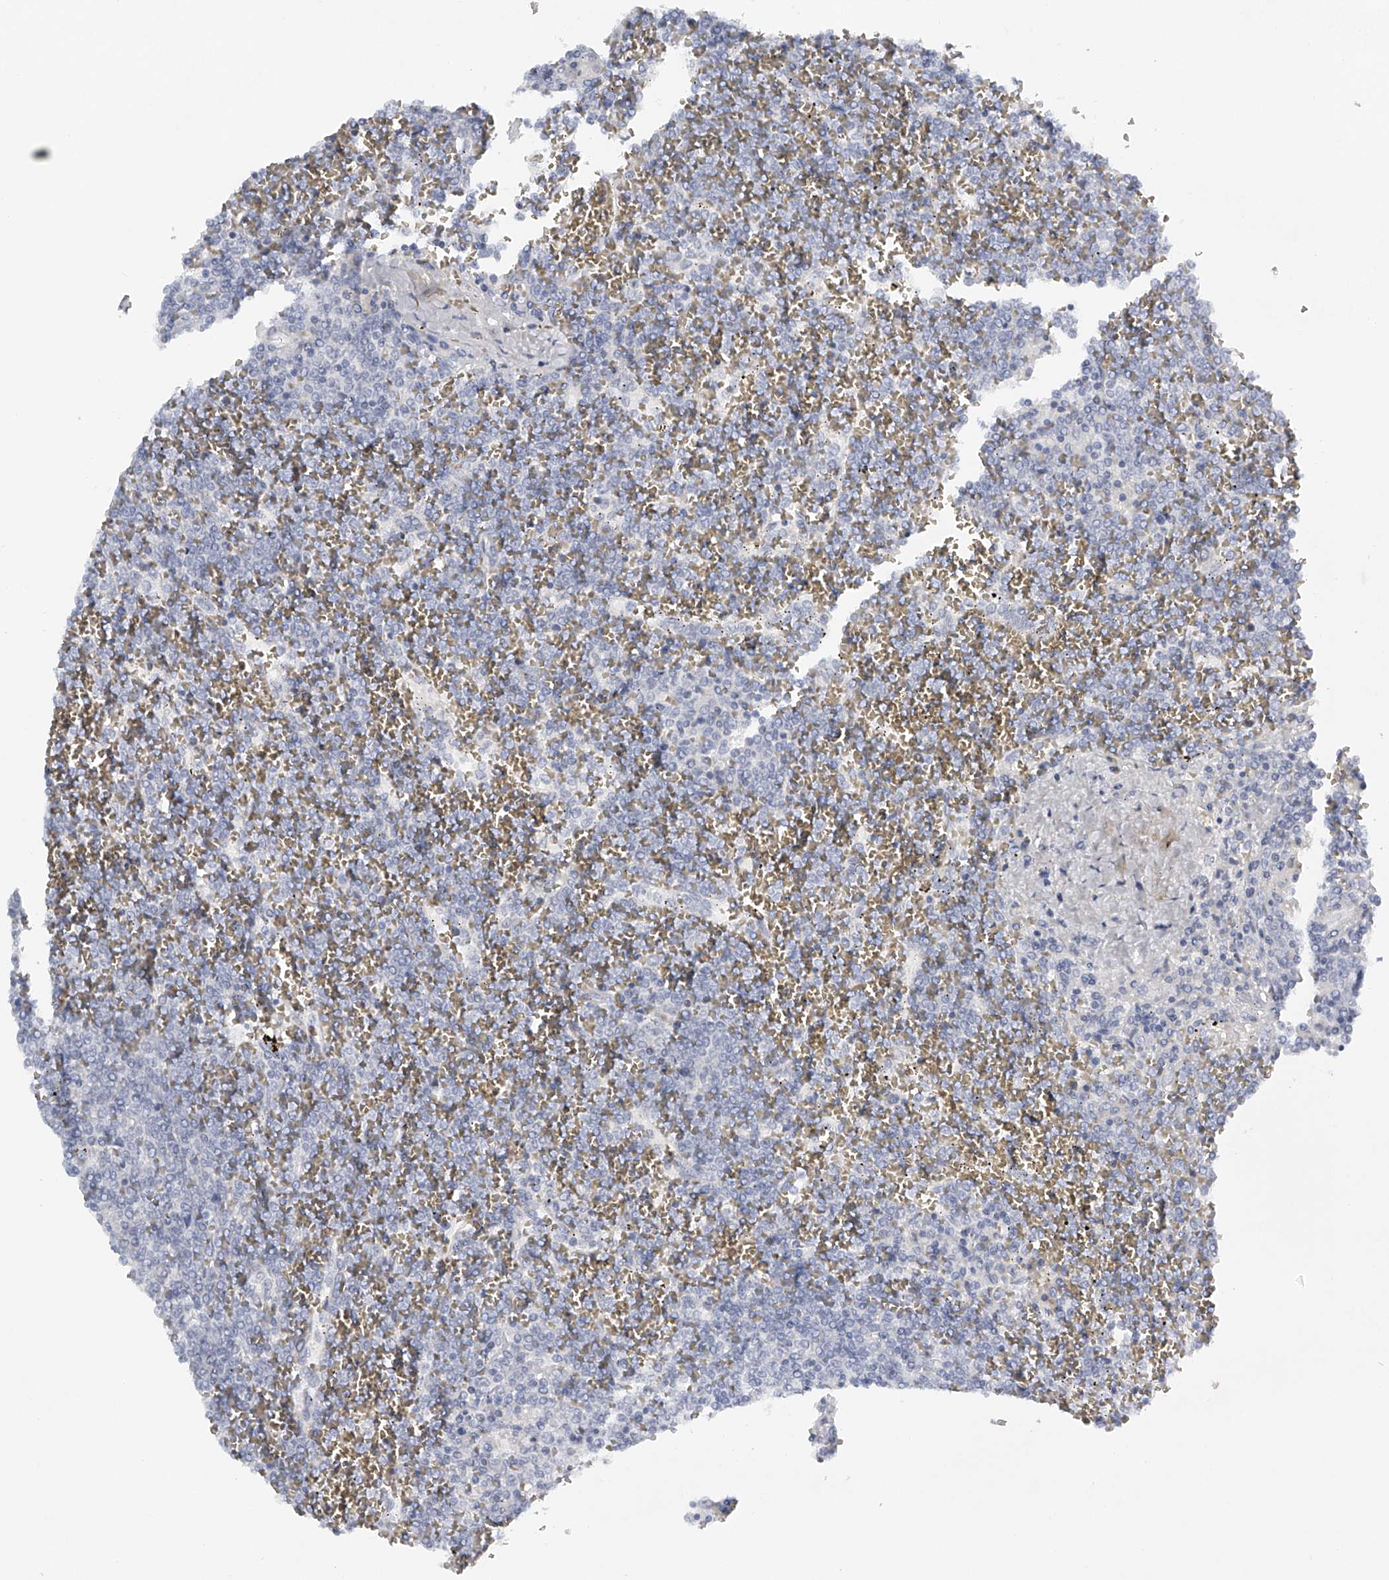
{"staining": {"intensity": "negative", "quantity": "none", "location": "none"}, "tissue": "lymphoma", "cell_type": "Tumor cells", "image_type": "cancer", "snomed": [{"axis": "morphology", "description": "Malignant lymphoma, non-Hodgkin's type, Low grade"}, {"axis": "topography", "description": "Spleen"}], "caption": "Tumor cells are negative for protein expression in human lymphoma.", "gene": "FAT2", "patient": {"sex": "female", "age": 19}}